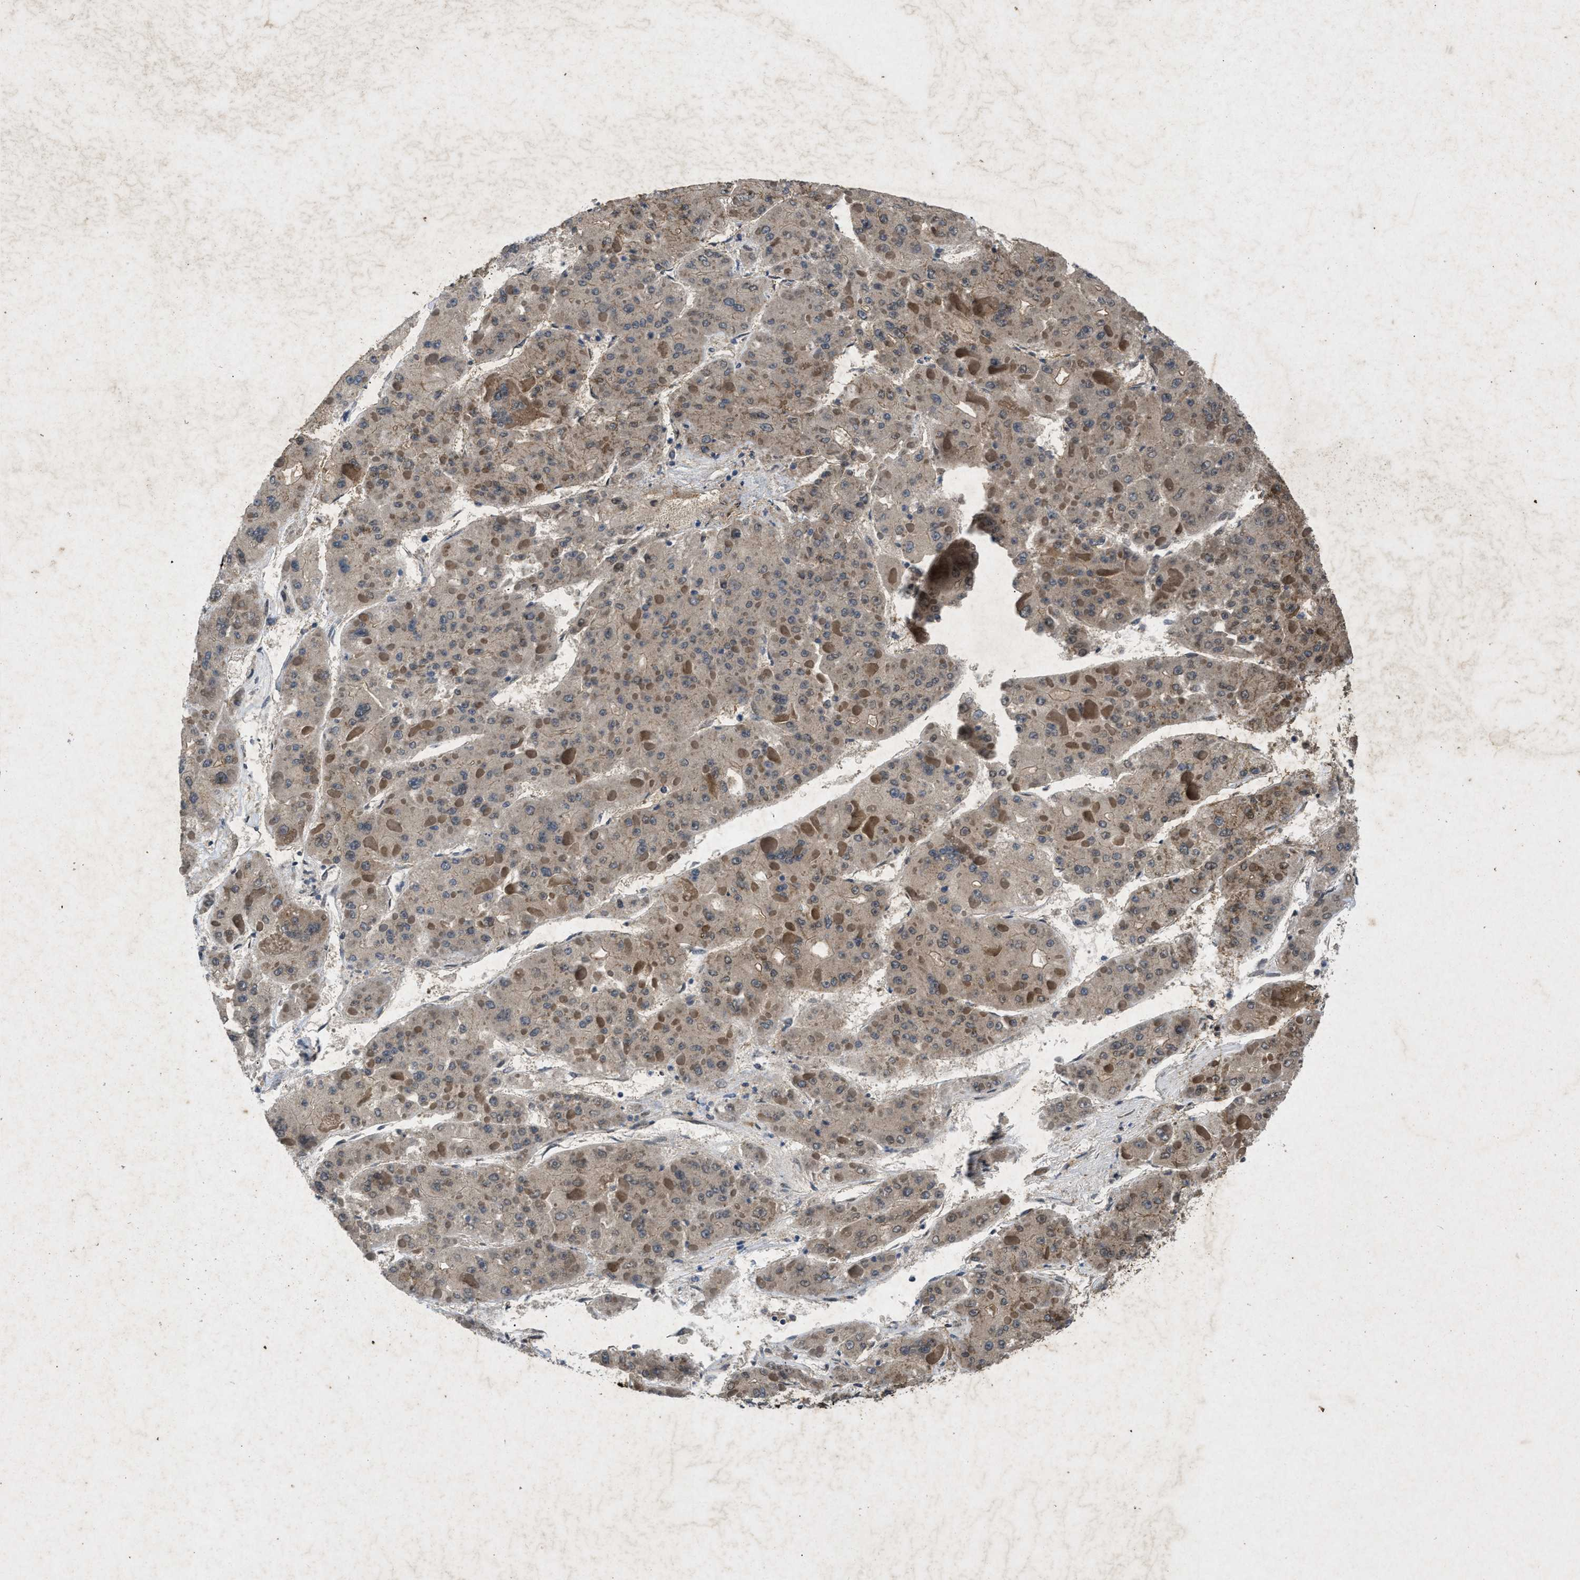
{"staining": {"intensity": "moderate", "quantity": ">75%", "location": "cytoplasmic/membranous"}, "tissue": "liver cancer", "cell_type": "Tumor cells", "image_type": "cancer", "snomed": [{"axis": "morphology", "description": "Carcinoma, Hepatocellular, NOS"}, {"axis": "topography", "description": "Liver"}], "caption": "A photomicrograph of human liver hepatocellular carcinoma stained for a protein displays moderate cytoplasmic/membranous brown staining in tumor cells. Nuclei are stained in blue.", "gene": "PRKG2", "patient": {"sex": "female", "age": 73}}